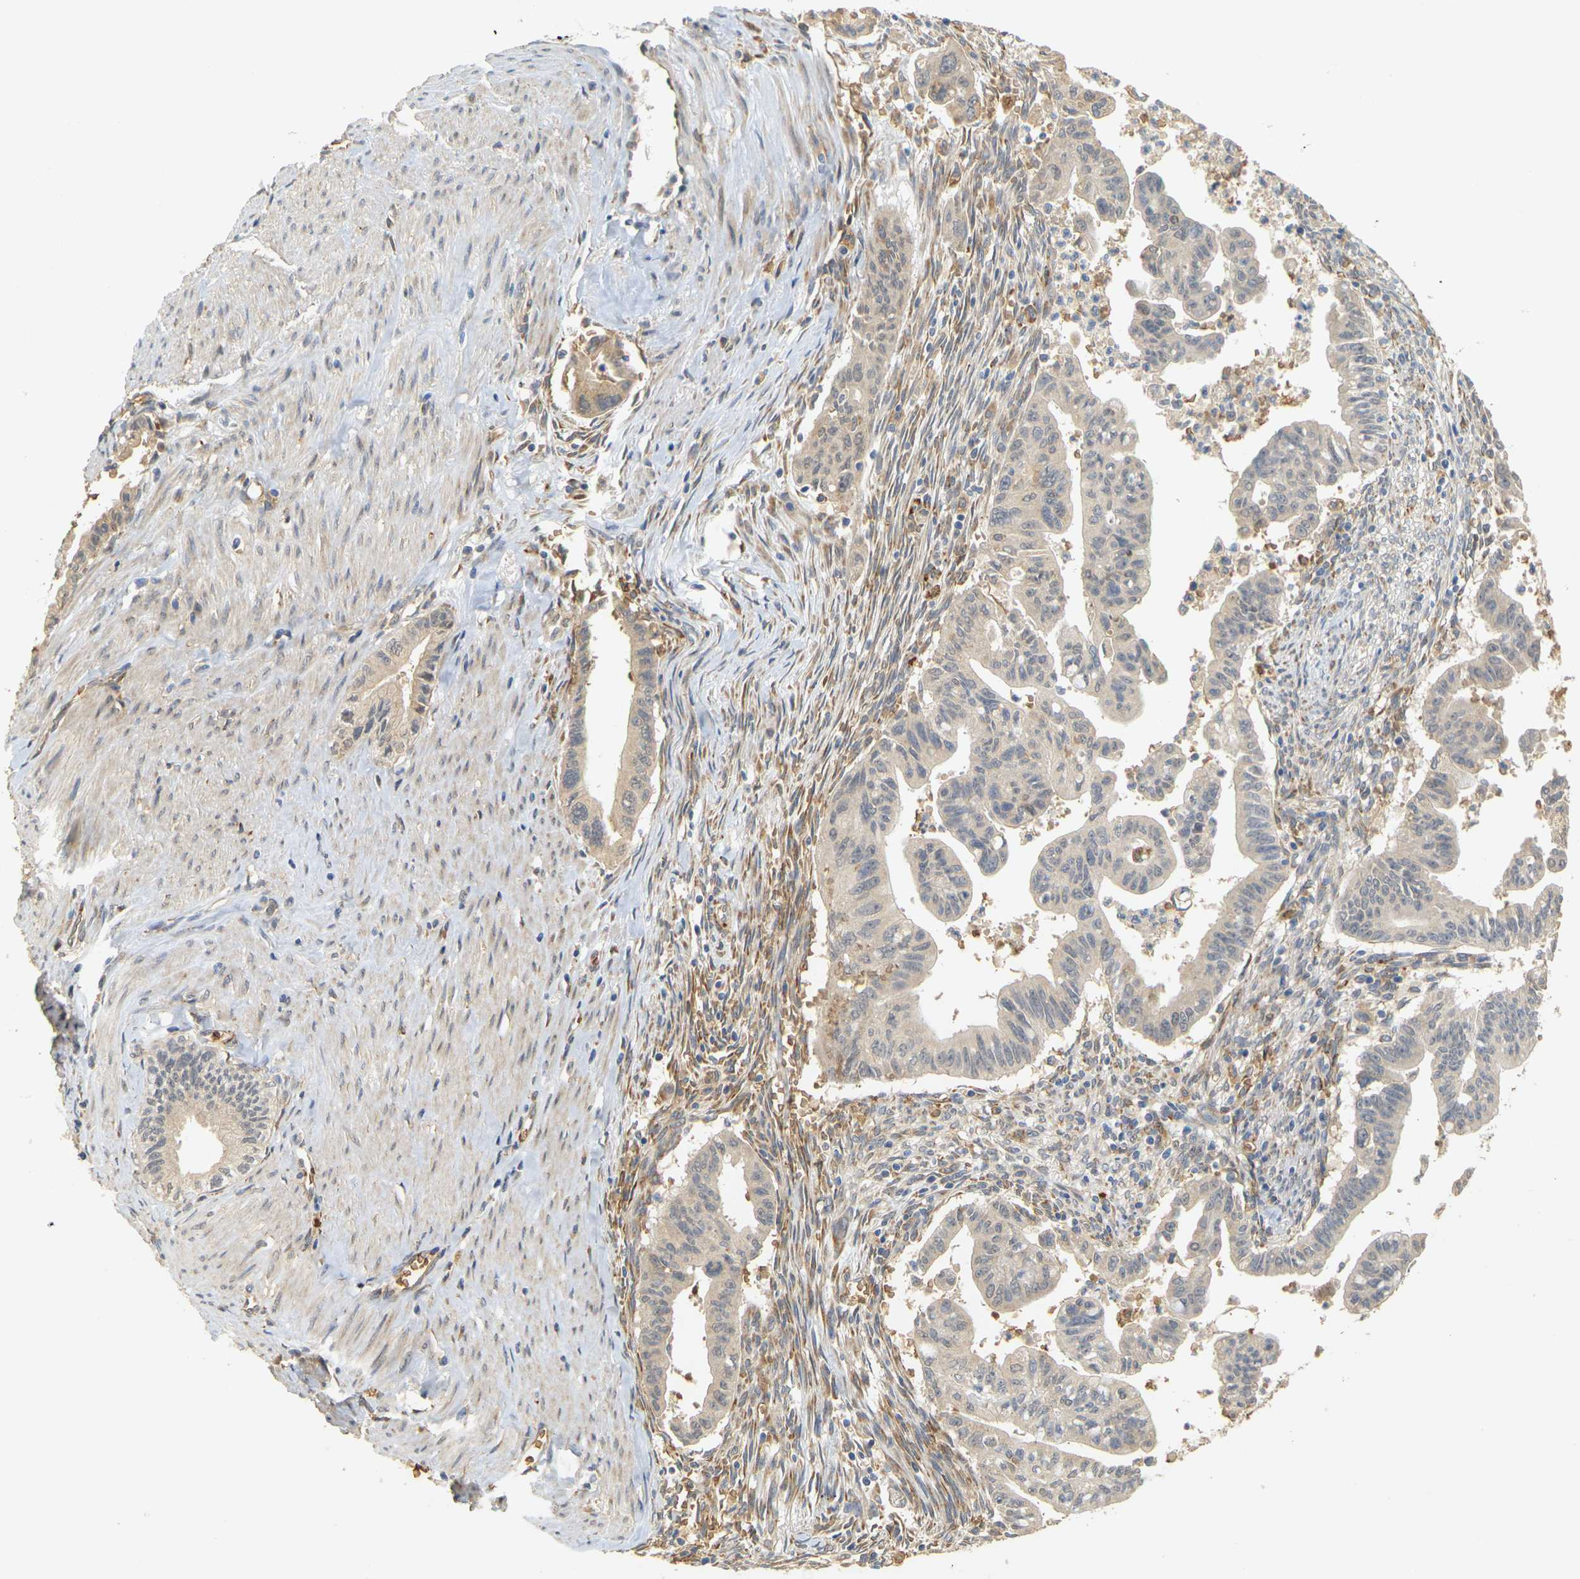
{"staining": {"intensity": "weak", "quantity": "<25%", "location": "cytoplasmic/membranous"}, "tissue": "pancreatic cancer", "cell_type": "Tumor cells", "image_type": "cancer", "snomed": [{"axis": "morphology", "description": "Adenocarcinoma, NOS"}, {"axis": "topography", "description": "Pancreas"}], "caption": "Human pancreatic adenocarcinoma stained for a protein using IHC exhibits no expression in tumor cells.", "gene": "MEGF9", "patient": {"sex": "male", "age": 70}}